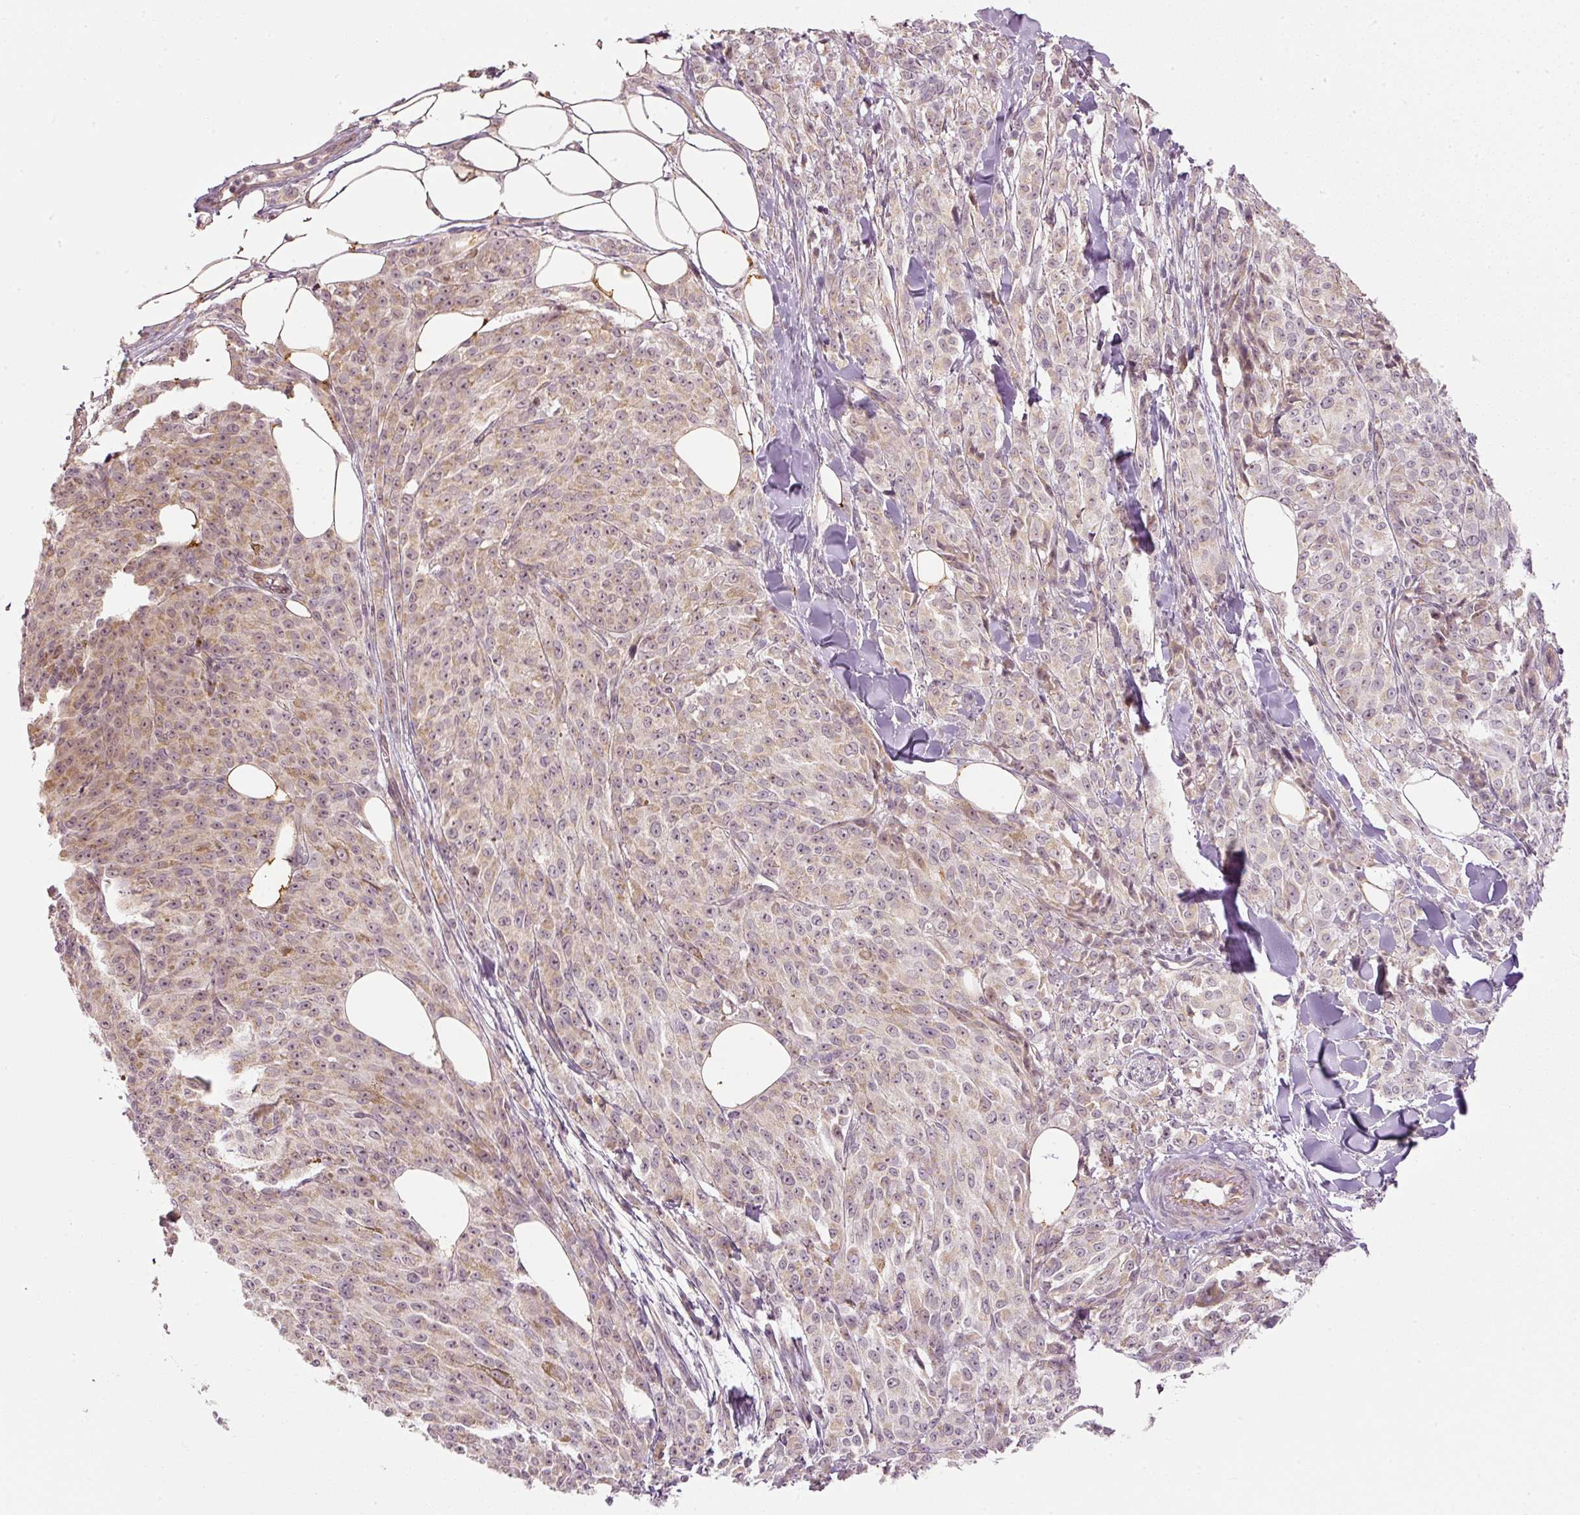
{"staining": {"intensity": "weak", "quantity": ">75%", "location": "cytoplasmic/membranous"}, "tissue": "melanoma", "cell_type": "Tumor cells", "image_type": "cancer", "snomed": [{"axis": "morphology", "description": "Malignant melanoma, NOS"}, {"axis": "topography", "description": "Skin"}], "caption": "This is an image of immunohistochemistry staining of malignant melanoma, which shows weak positivity in the cytoplasmic/membranous of tumor cells.", "gene": "CDC20B", "patient": {"sex": "female", "age": 52}}